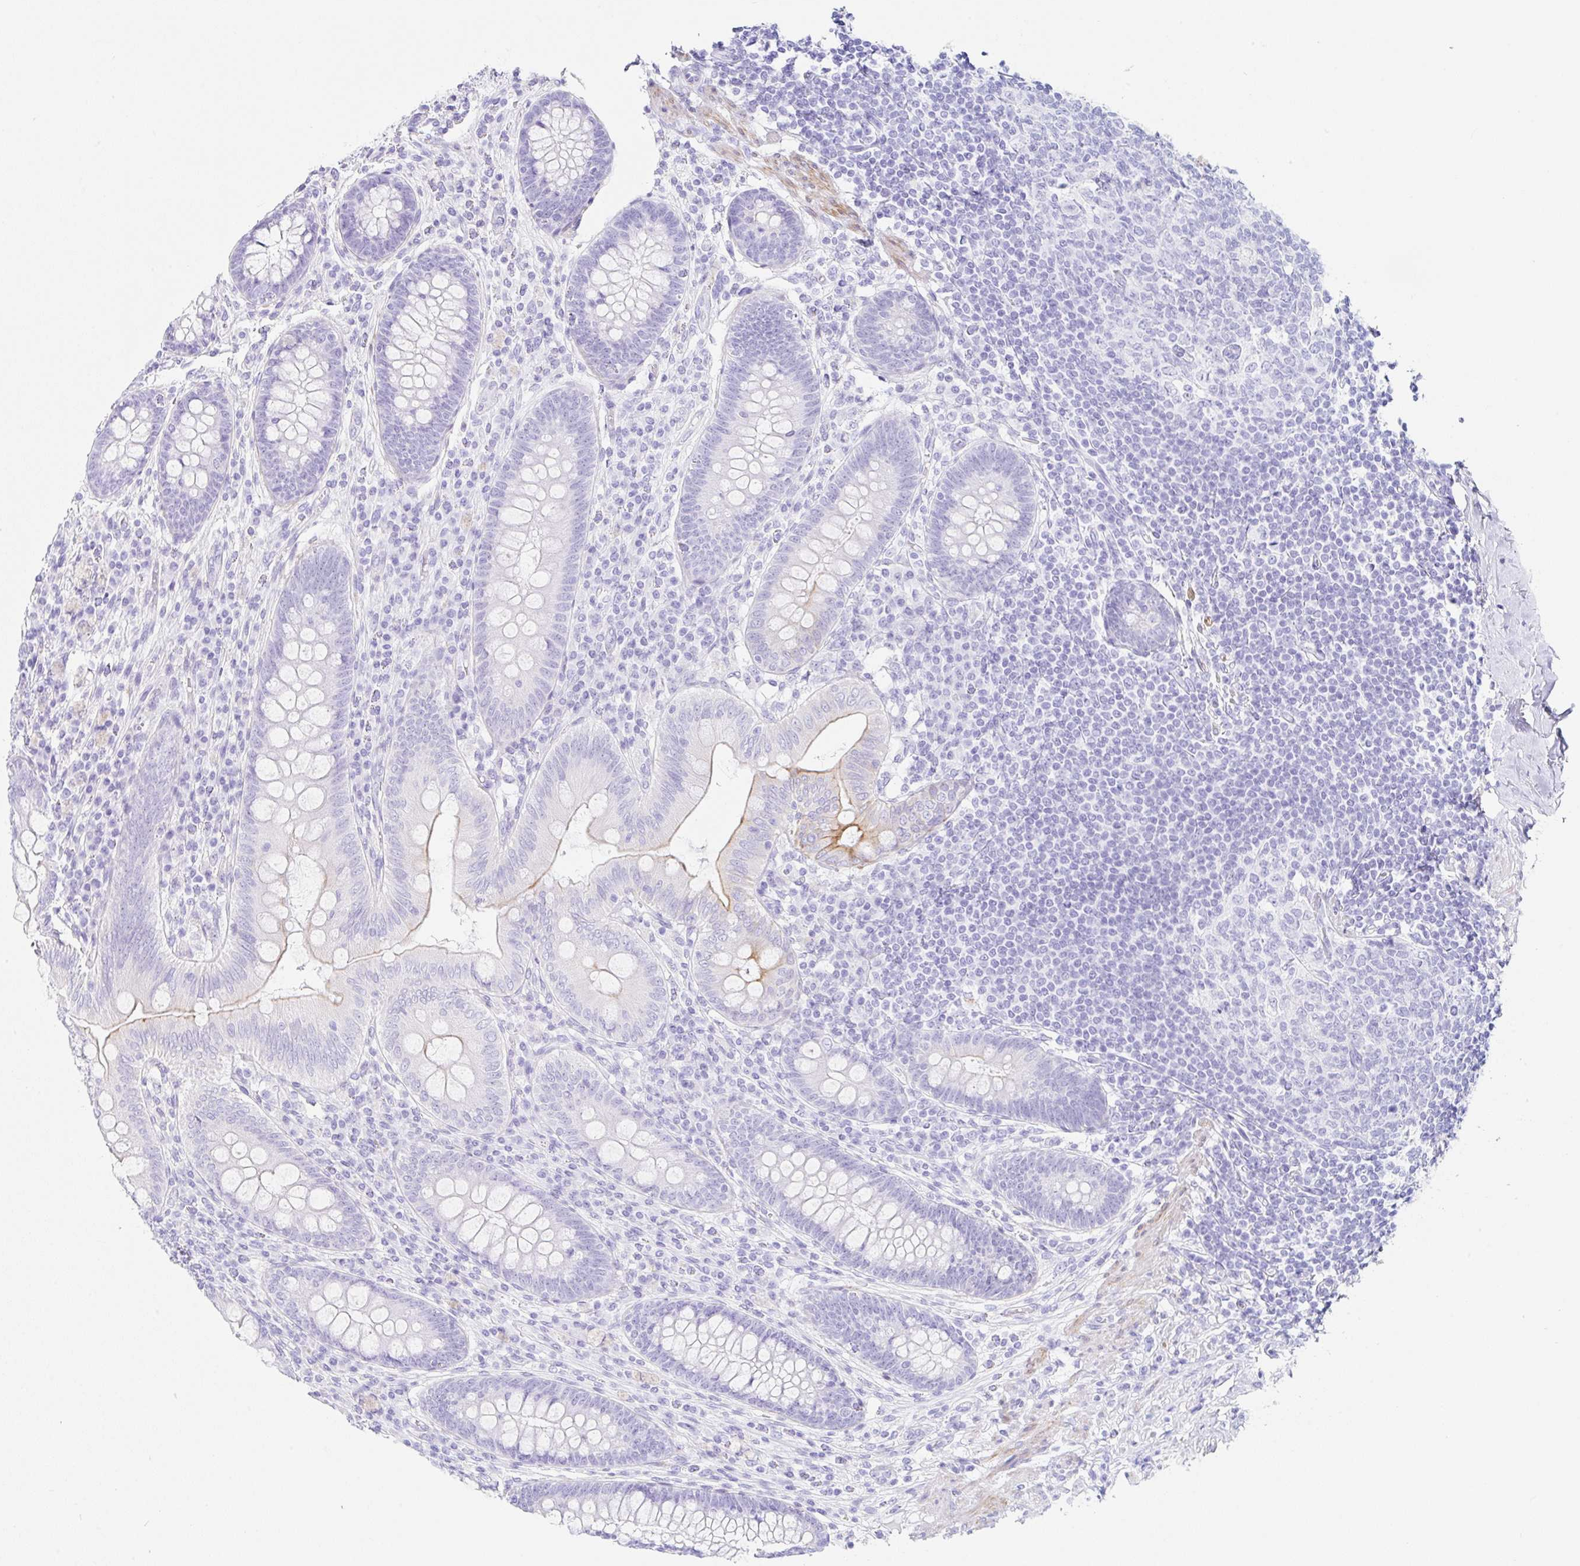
{"staining": {"intensity": "moderate", "quantity": "<25%", "location": "cytoplasmic/membranous"}, "tissue": "appendix", "cell_type": "Glandular cells", "image_type": "normal", "snomed": [{"axis": "morphology", "description": "Normal tissue, NOS"}, {"axis": "topography", "description": "Appendix"}], "caption": "DAB immunohistochemical staining of normal appendix demonstrates moderate cytoplasmic/membranous protein staining in approximately <25% of glandular cells. The protein is shown in brown color, while the nuclei are stained blue.", "gene": "CLDND2", "patient": {"sex": "male", "age": 71}}